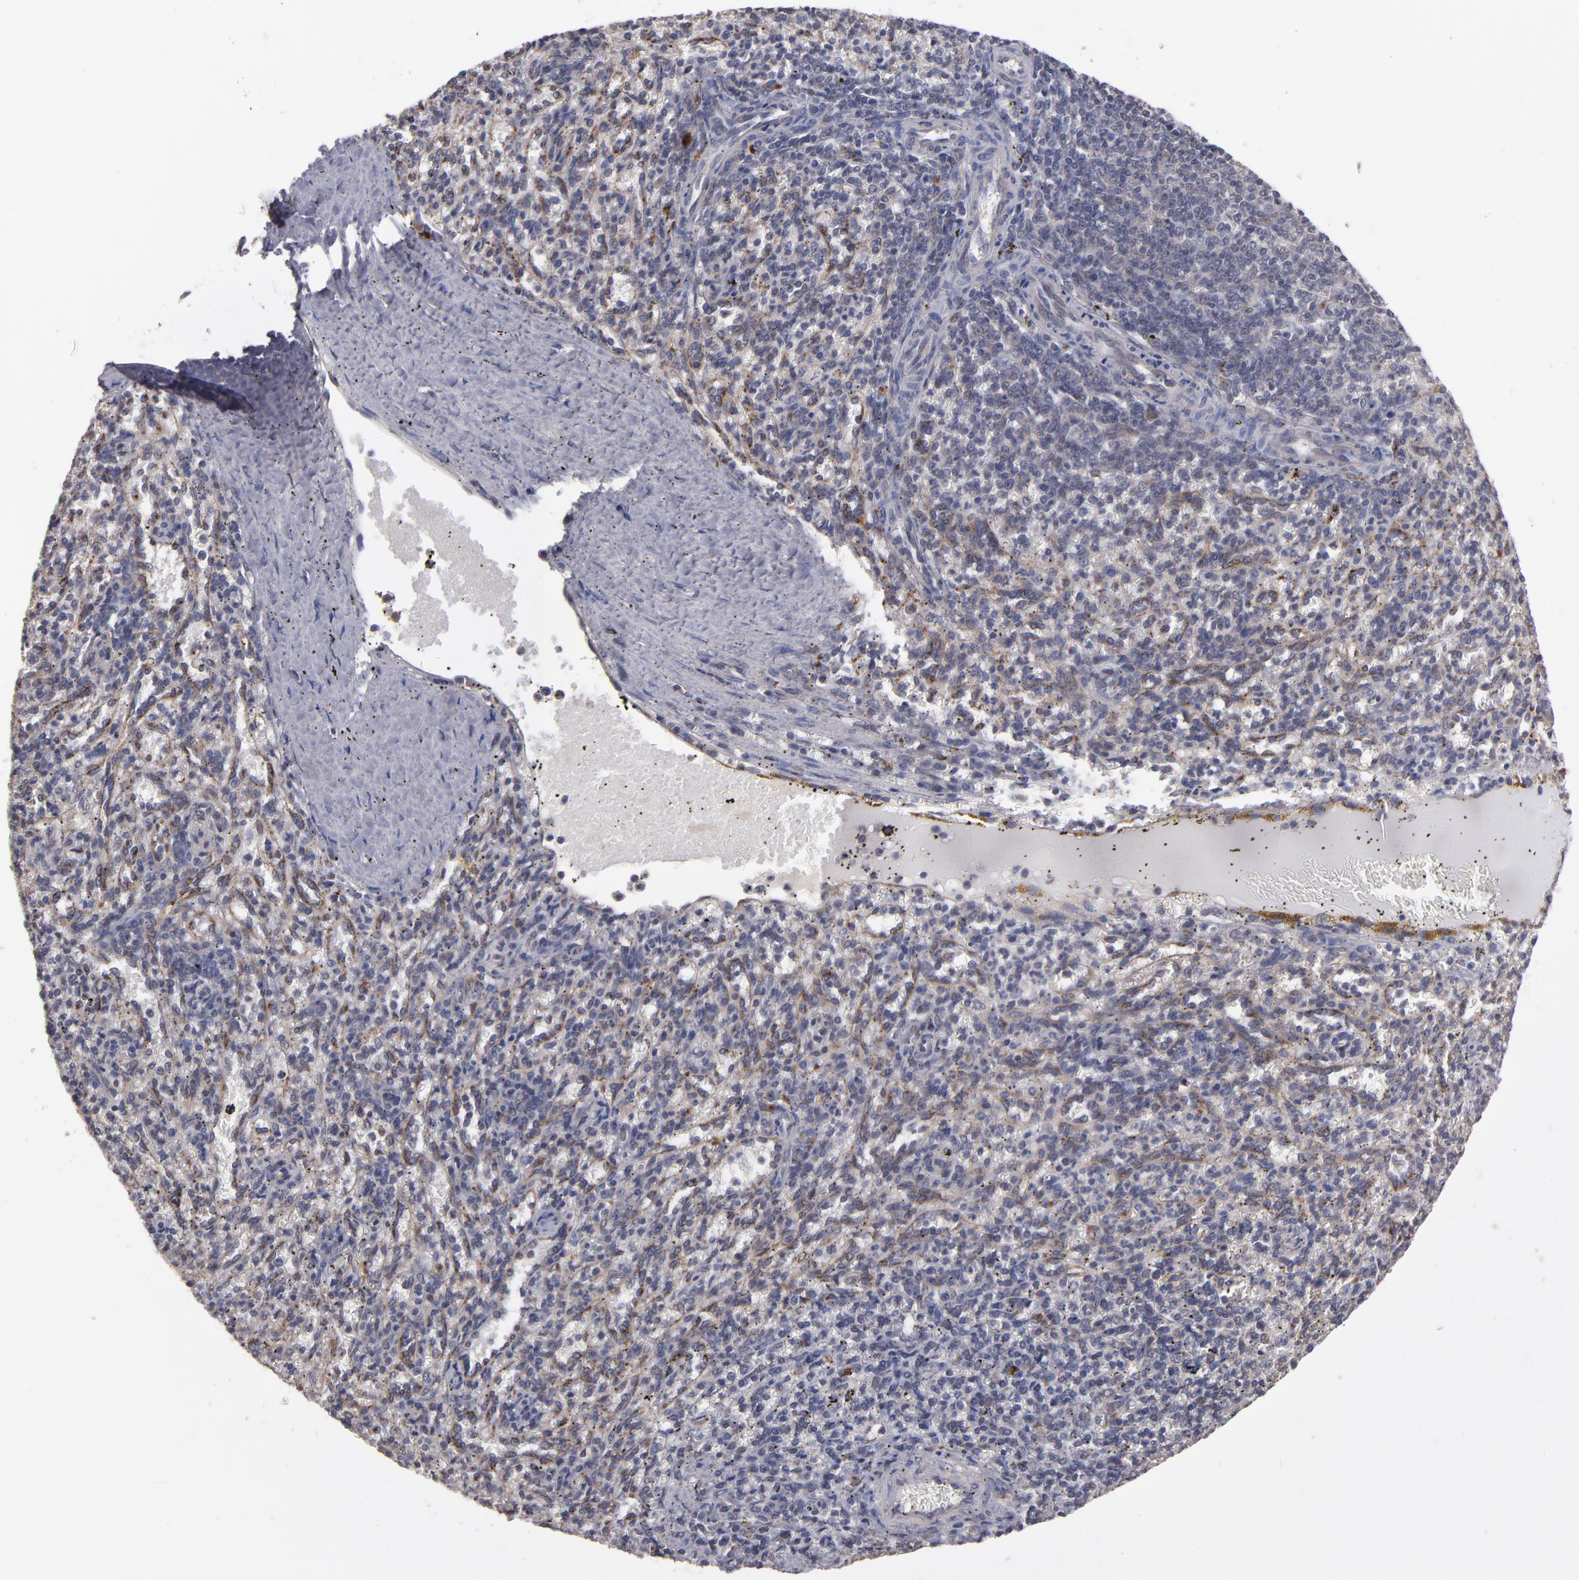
{"staining": {"intensity": "negative", "quantity": "none", "location": "none"}, "tissue": "spleen", "cell_type": "Cells in red pulp", "image_type": "normal", "snomed": [{"axis": "morphology", "description": "Normal tissue, NOS"}, {"axis": "topography", "description": "Spleen"}], "caption": "Spleen stained for a protein using immunohistochemistry displays no staining cells in red pulp.", "gene": "CTSO", "patient": {"sex": "female", "age": 10}}